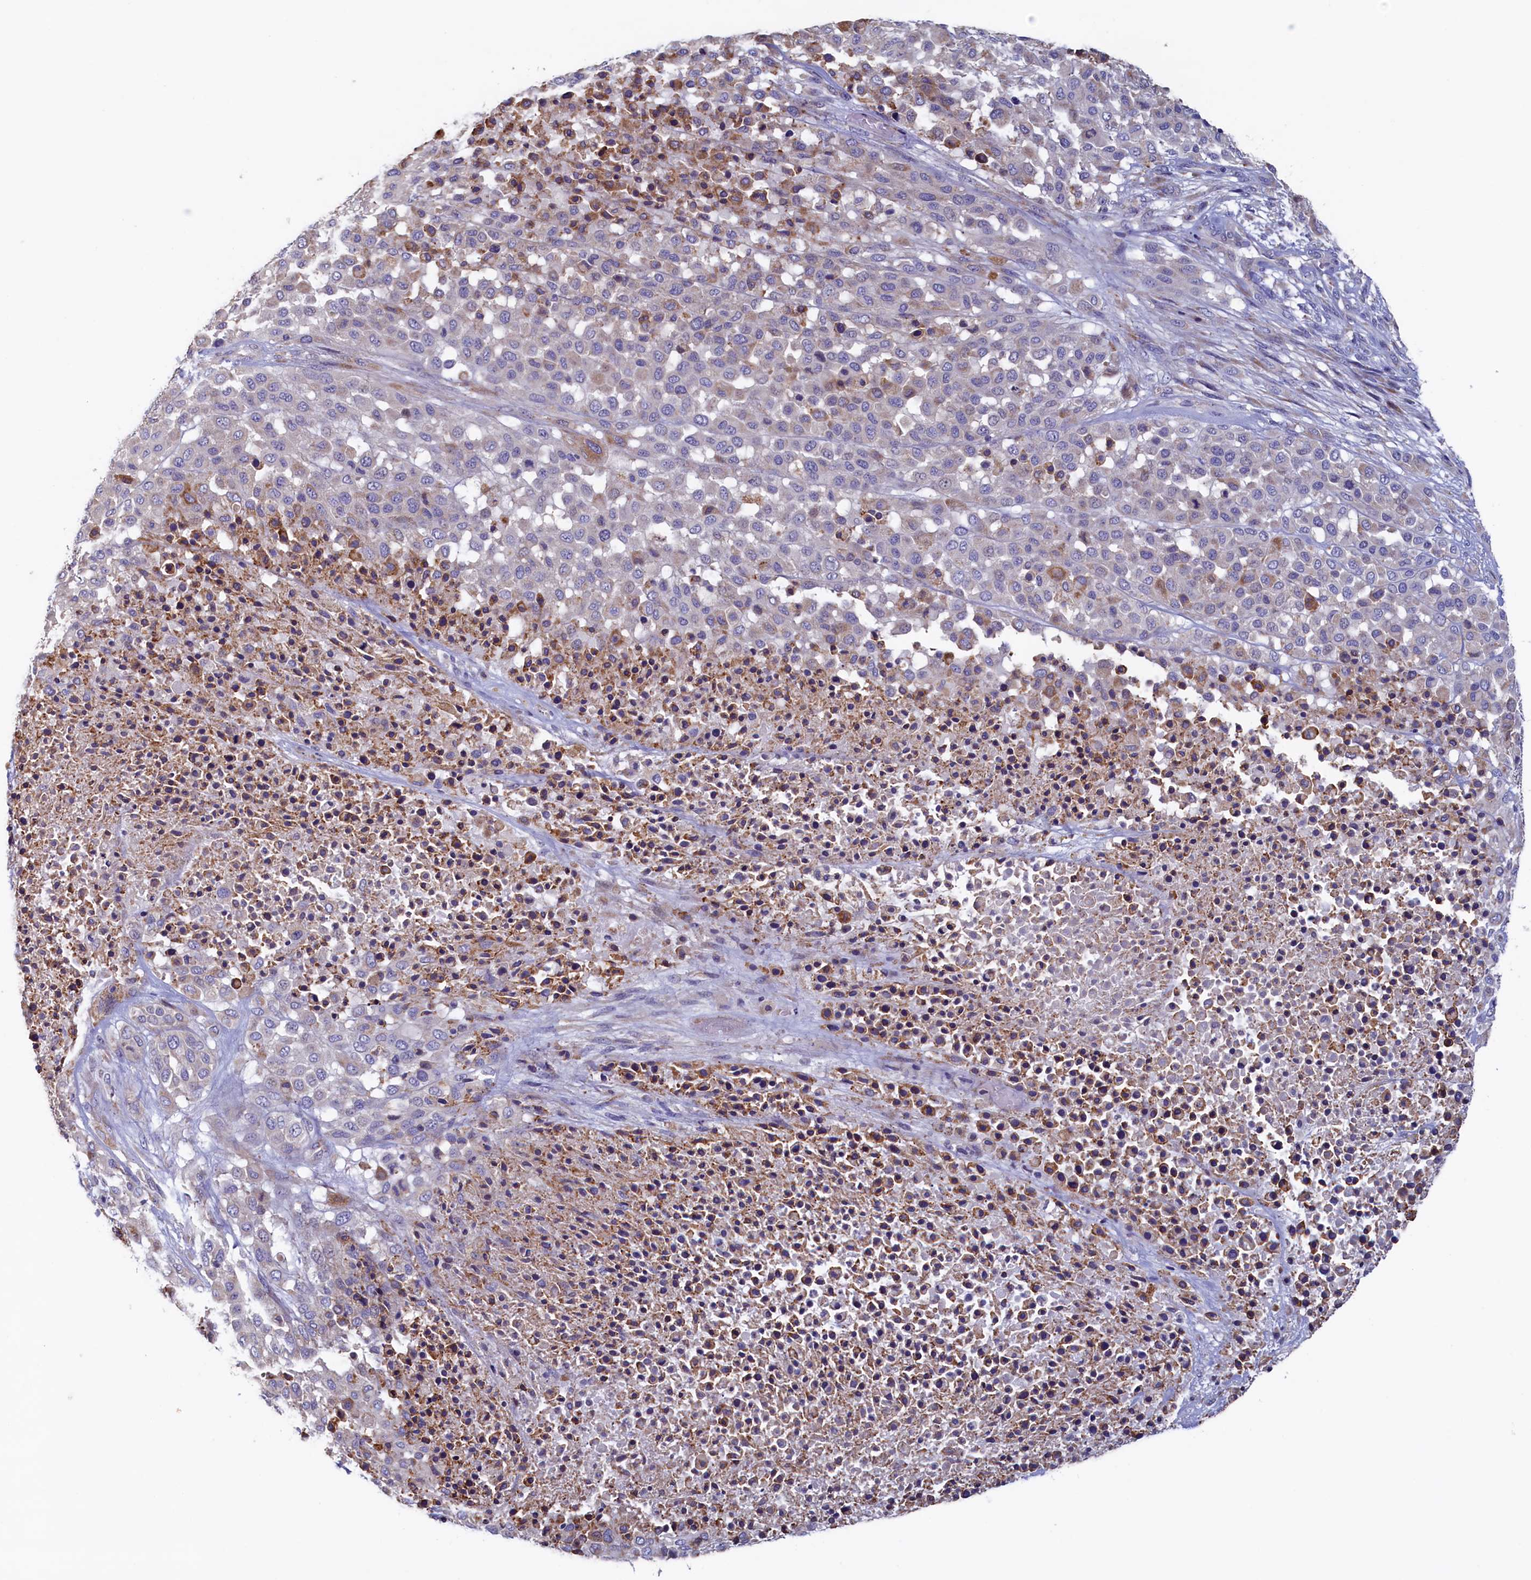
{"staining": {"intensity": "weak", "quantity": "<25%", "location": "cytoplasmic/membranous"}, "tissue": "melanoma", "cell_type": "Tumor cells", "image_type": "cancer", "snomed": [{"axis": "morphology", "description": "Malignant melanoma, Metastatic site"}, {"axis": "topography", "description": "Skin"}], "caption": "IHC of human malignant melanoma (metastatic site) displays no expression in tumor cells. Nuclei are stained in blue.", "gene": "CBLIF", "patient": {"sex": "female", "age": 81}}